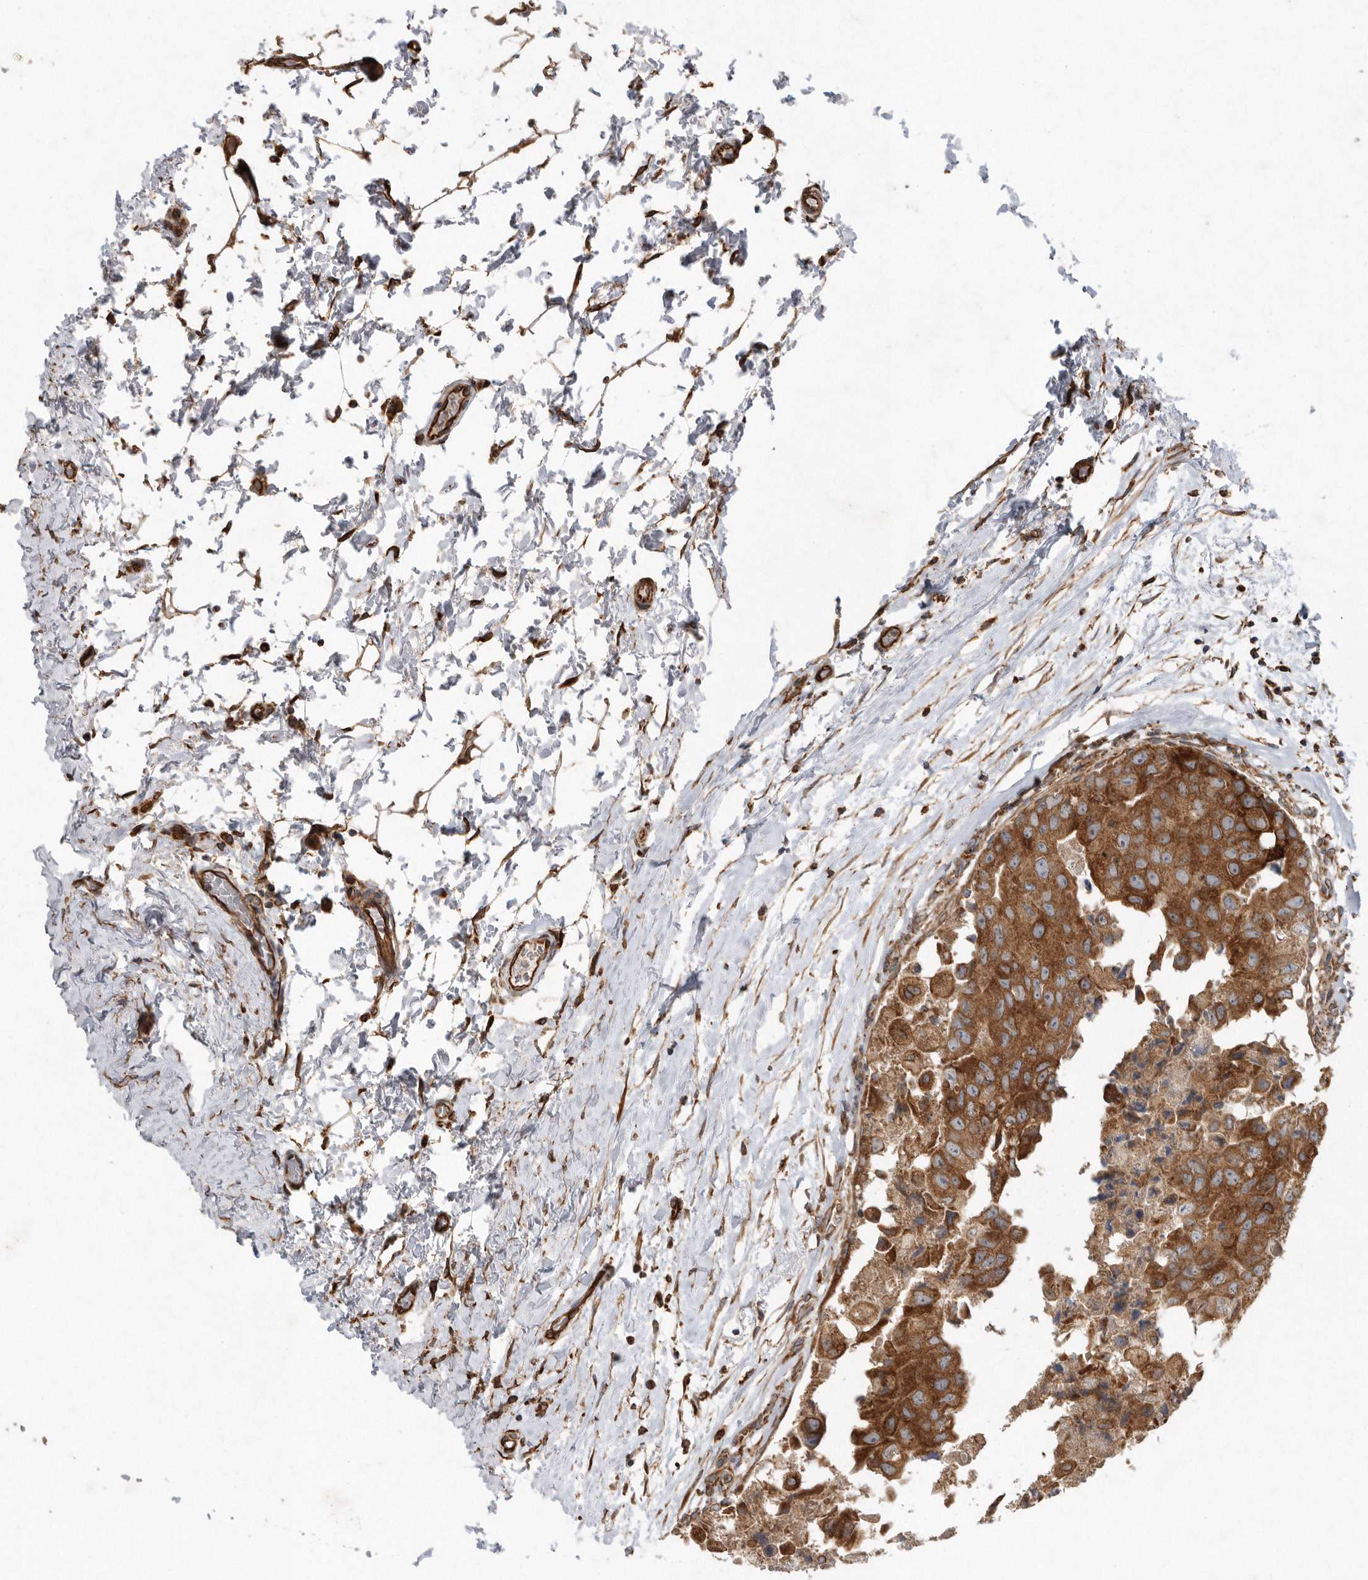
{"staining": {"intensity": "strong", "quantity": ">75%", "location": "cytoplasmic/membranous"}, "tissue": "breast cancer", "cell_type": "Tumor cells", "image_type": "cancer", "snomed": [{"axis": "morphology", "description": "Duct carcinoma"}, {"axis": "topography", "description": "Breast"}], "caption": "Immunohistochemical staining of human infiltrating ductal carcinoma (breast) displays strong cytoplasmic/membranous protein staining in about >75% of tumor cells. (IHC, brightfield microscopy, high magnification).", "gene": "PON2", "patient": {"sex": "female", "age": 62}}